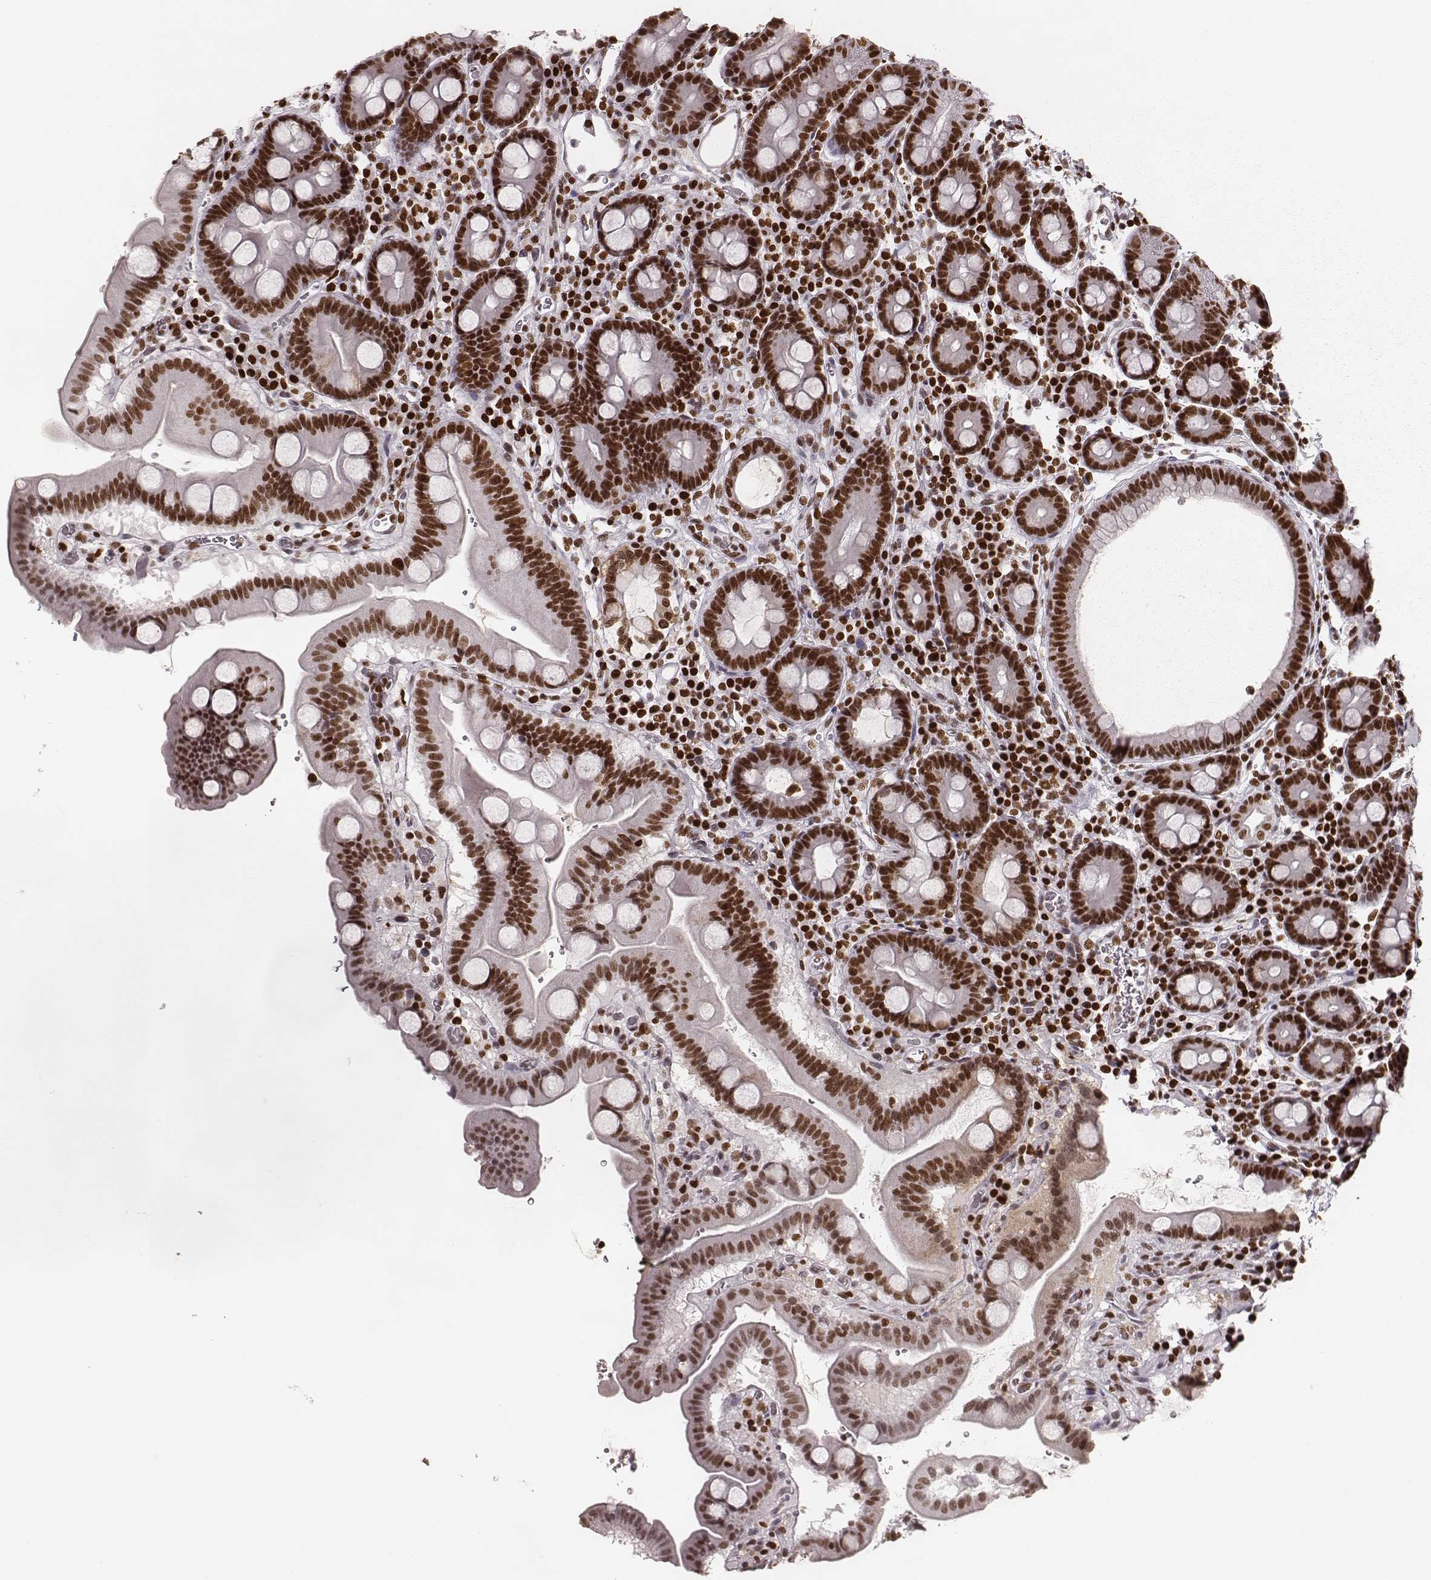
{"staining": {"intensity": "strong", "quantity": ">75%", "location": "nuclear"}, "tissue": "duodenum", "cell_type": "Glandular cells", "image_type": "normal", "snomed": [{"axis": "morphology", "description": "Normal tissue, NOS"}, {"axis": "topography", "description": "Duodenum"}], "caption": "Immunohistochemistry histopathology image of normal duodenum: human duodenum stained using immunohistochemistry (IHC) reveals high levels of strong protein expression localized specifically in the nuclear of glandular cells, appearing as a nuclear brown color.", "gene": "PARP1", "patient": {"sex": "male", "age": 59}}